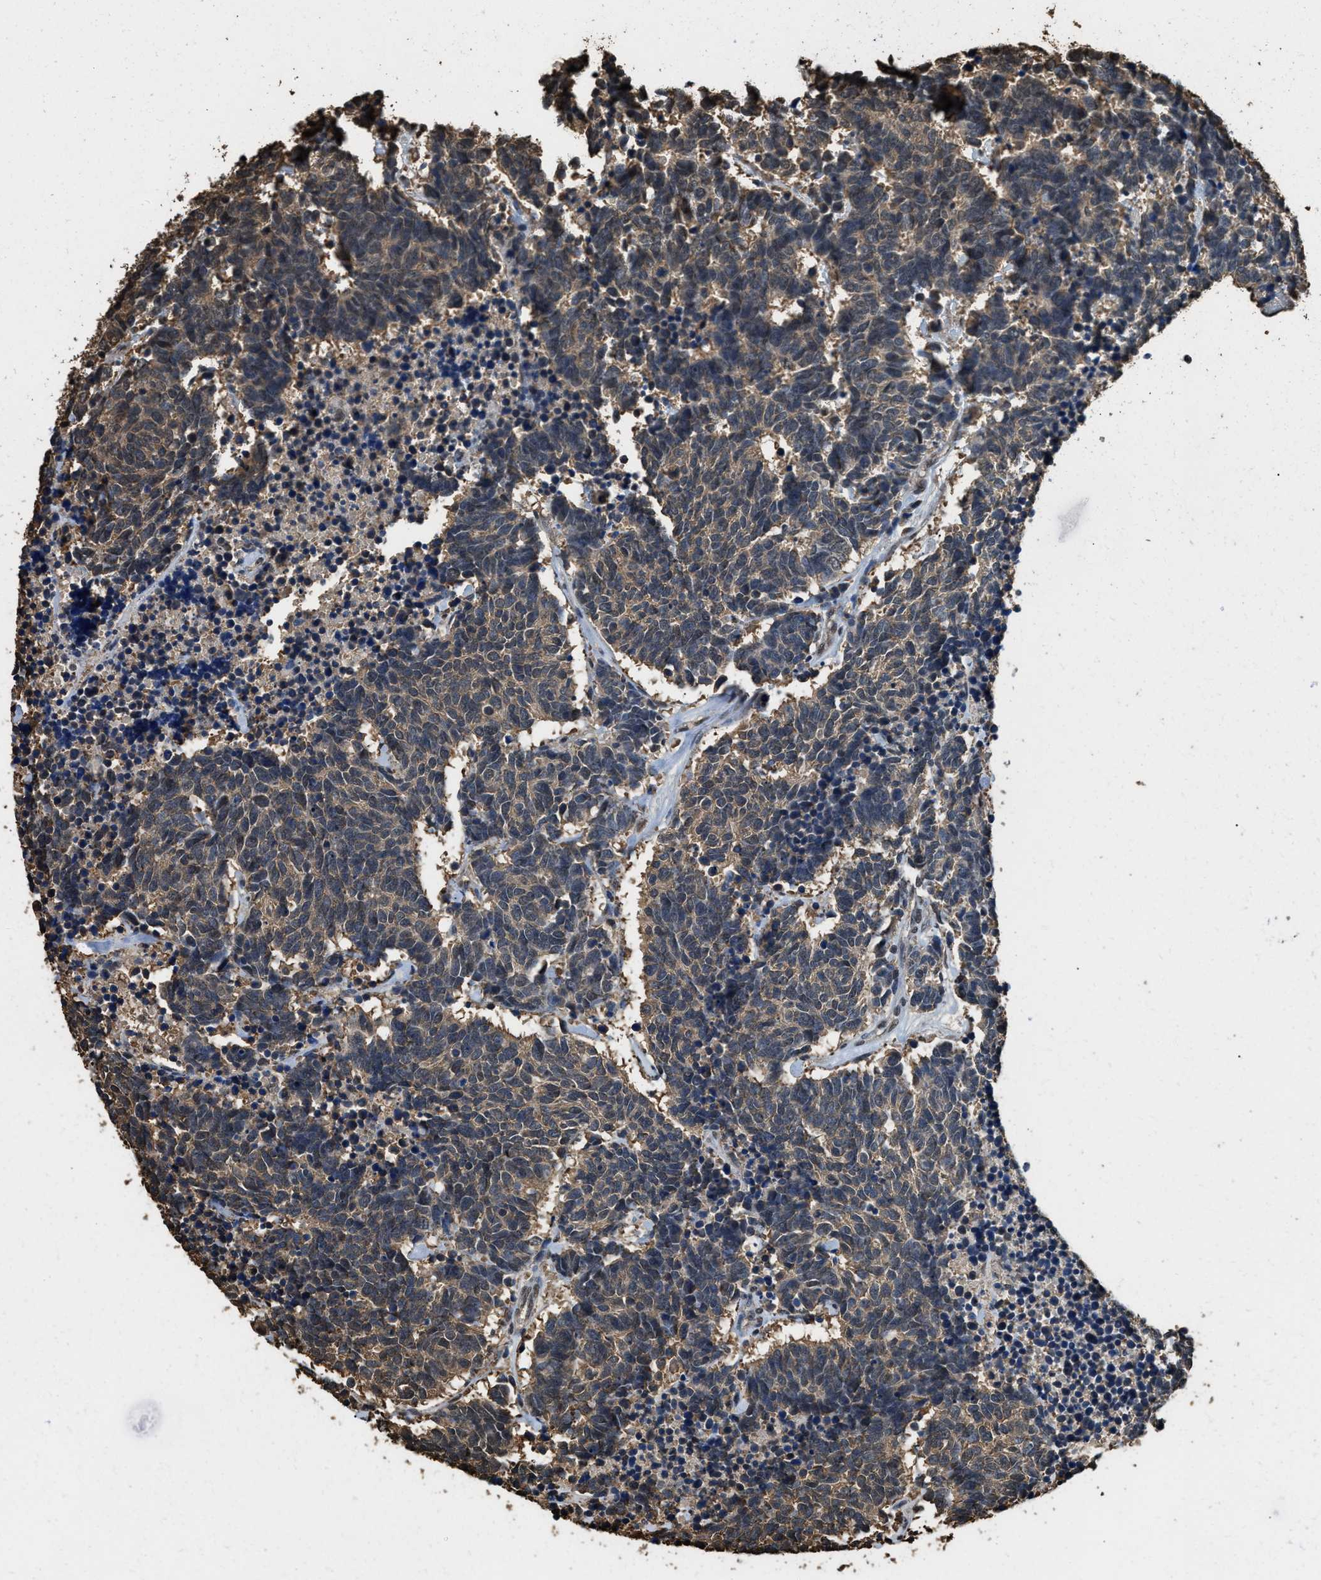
{"staining": {"intensity": "weak", "quantity": ">75%", "location": "cytoplasmic/membranous"}, "tissue": "carcinoid", "cell_type": "Tumor cells", "image_type": "cancer", "snomed": [{"axis": "morphology", "description": "Carcinoma, NOS"}, {"axis": "morphology", "description": "Carcinoid, malignant, NOS"}, {"axis": "topography", "description": "Urinary bladder"}], "caption": "Immunohistochemical staining of human malignant carcinoid exhibits low levels of weak cytoplasmic/membranous protein positivity in about >75% of tumor cells. The protein is stained brown, and the nuclei are stained in blue (DAB IHC with brightfield microscopy, high magnification).", "gene": "GAPDH", "patient": {"sex": "male", "age": 57}}